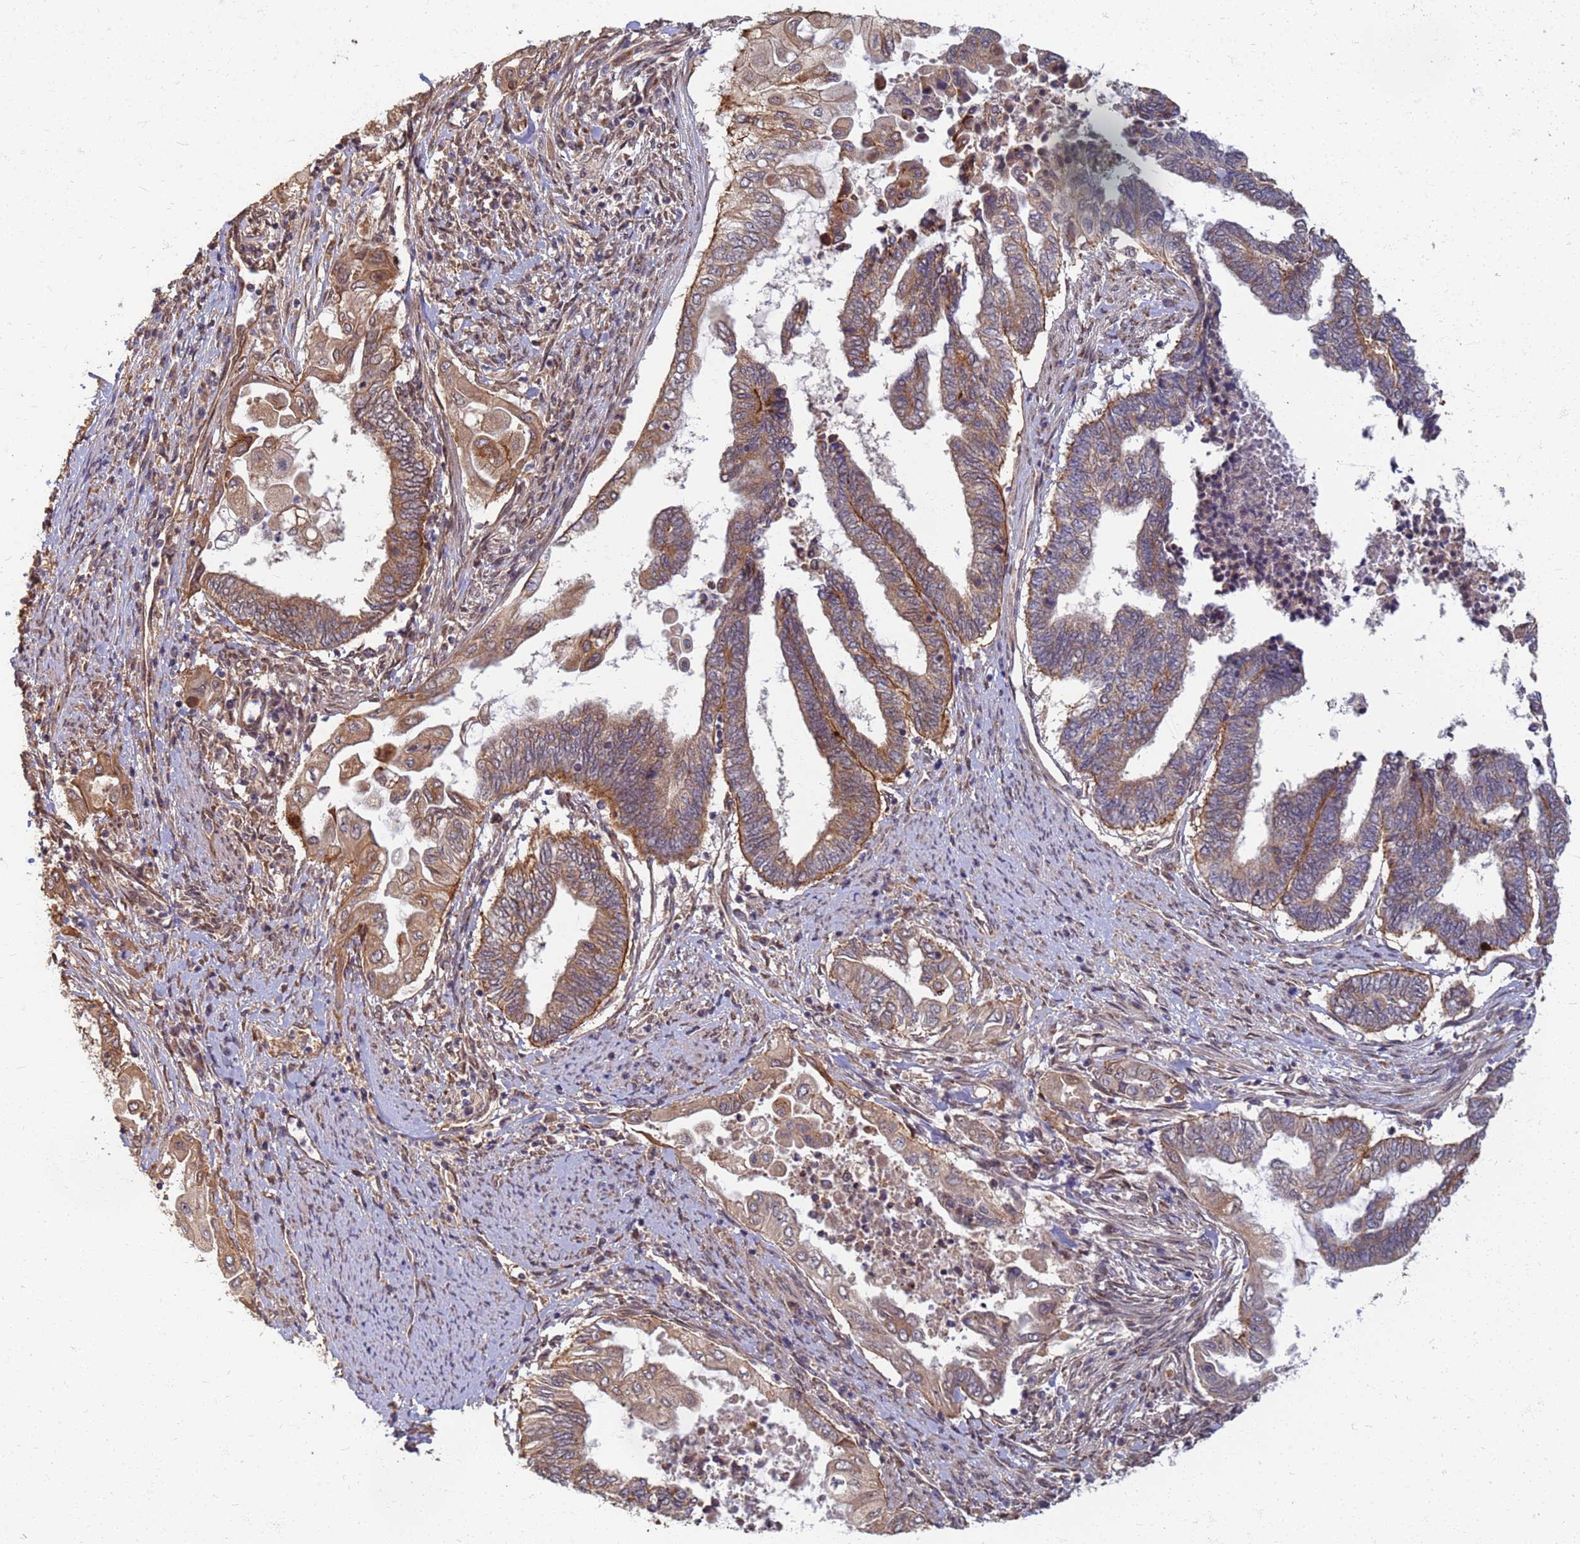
{"staining": {"intensity": "moderate", "quantity": ">75%", "location": "cytoplasmic/membranous"}, "tissue": "endometrial cancer", "cell_type": "Tumor cells", "image_type": "cancer", "snomed": [{"axis": "morphology", "description": "Adenocarcinoma, NOS"}, {"axis": "topography", "description": "Uterus"}, {"axis": "topography", "description": "Endometrium"}], "caption": "Immunohistochemistry (IHC) of human adenocarcinoma (endometrial) reveals medium levels of moderate cytoplasmic/membranous staining in about >75% of tumor cells.", "gene": "ITGB4", "patient": {"sex": "female", "age": 70}}